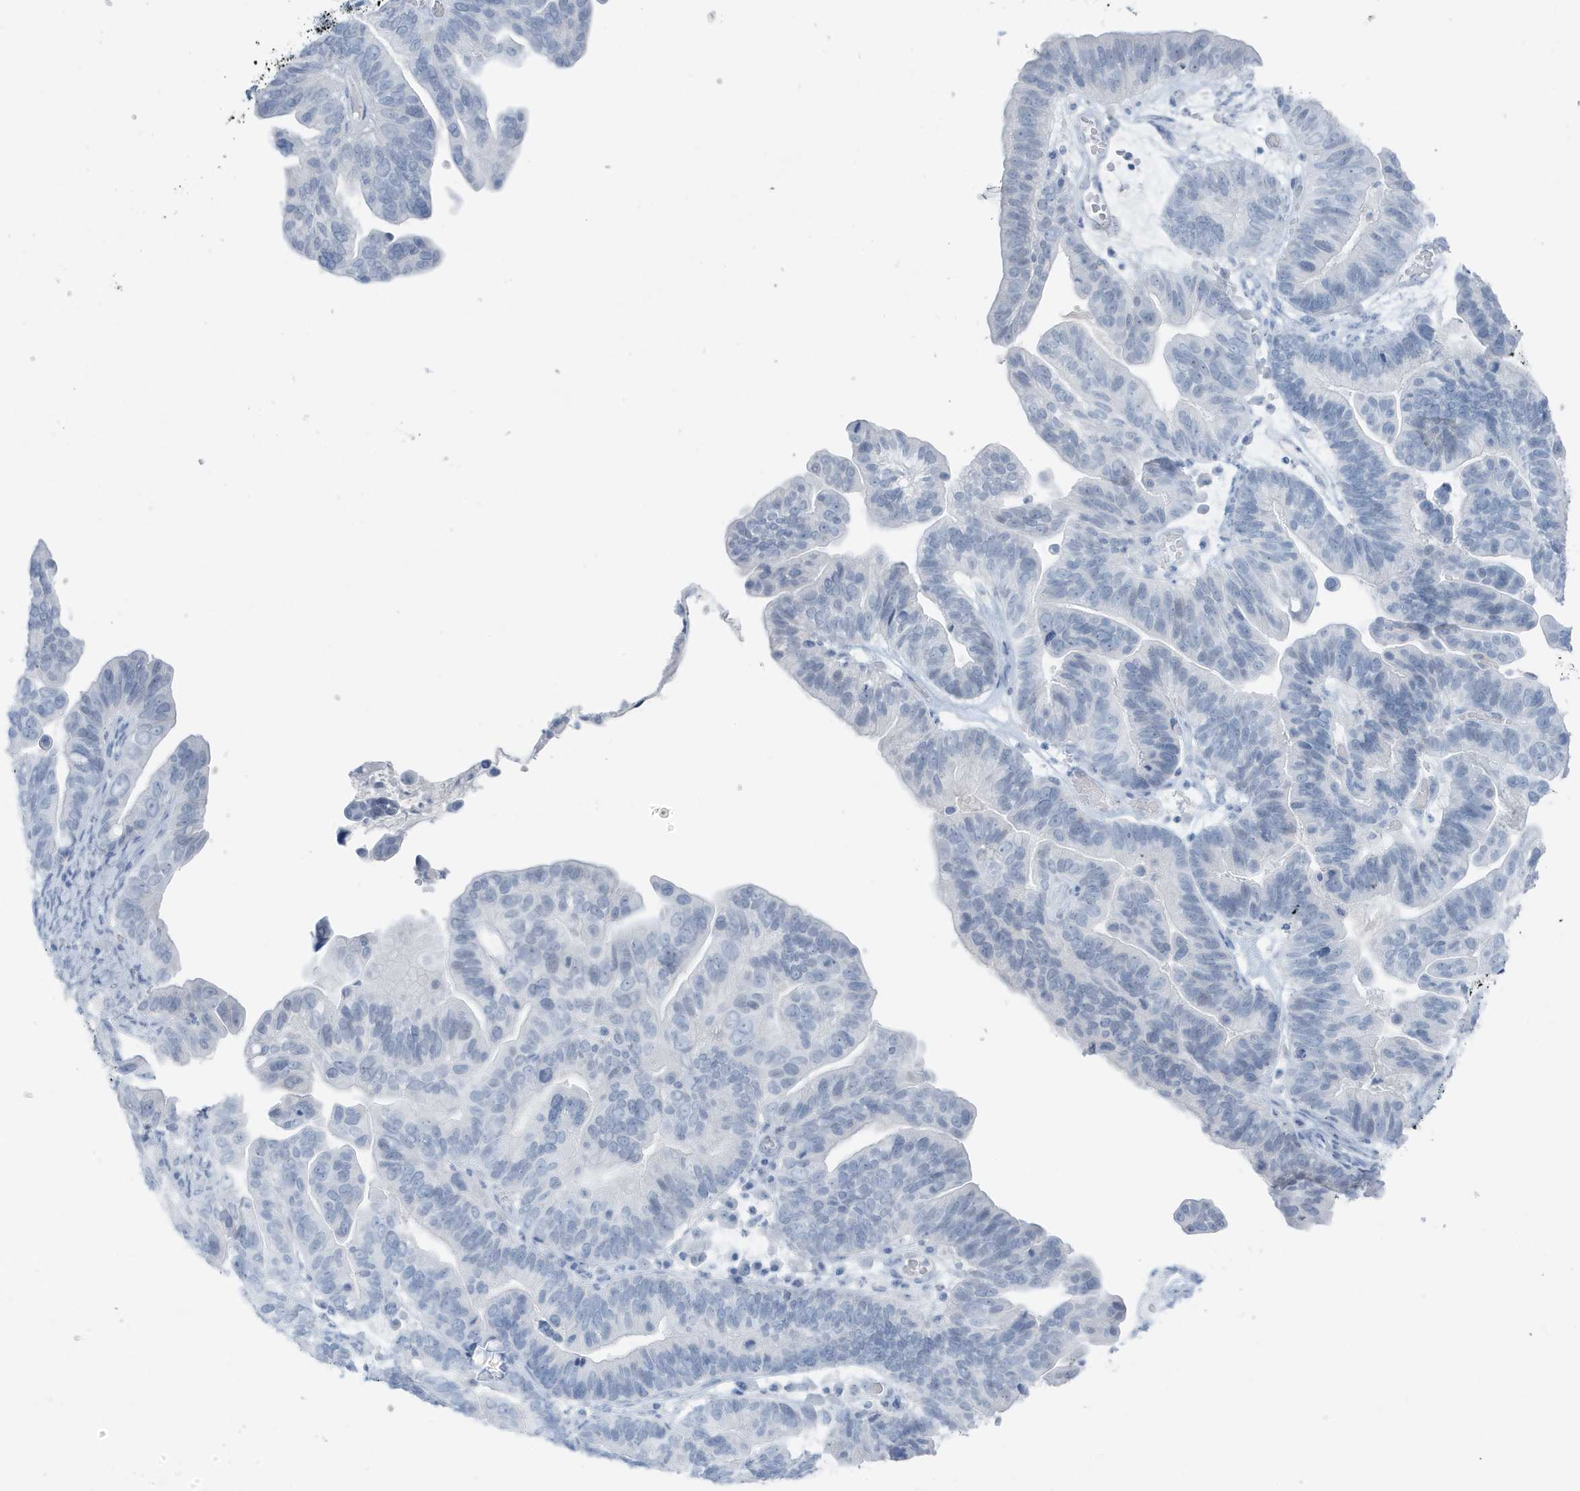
{"staining": {"intensity": "negative", "quantity": "none", "location": "none"}, "tissue": "ovarian cancer", "cell_type": "Tumor cells", "image_type": "cancer", "snomed": [{"axis": "morphology", "description": "Cystadenocarcinoma, serous, NOS"}, {"axis": "topography", "description": "Ovary"}], "caption": "A micrograph of serous cystadenocarcinoma (ovarian) stained for a protein demonstrates no brown staining in tumor cells.", "gene": "ZFP64", "patient": {"sex": "female", "age": 56}}